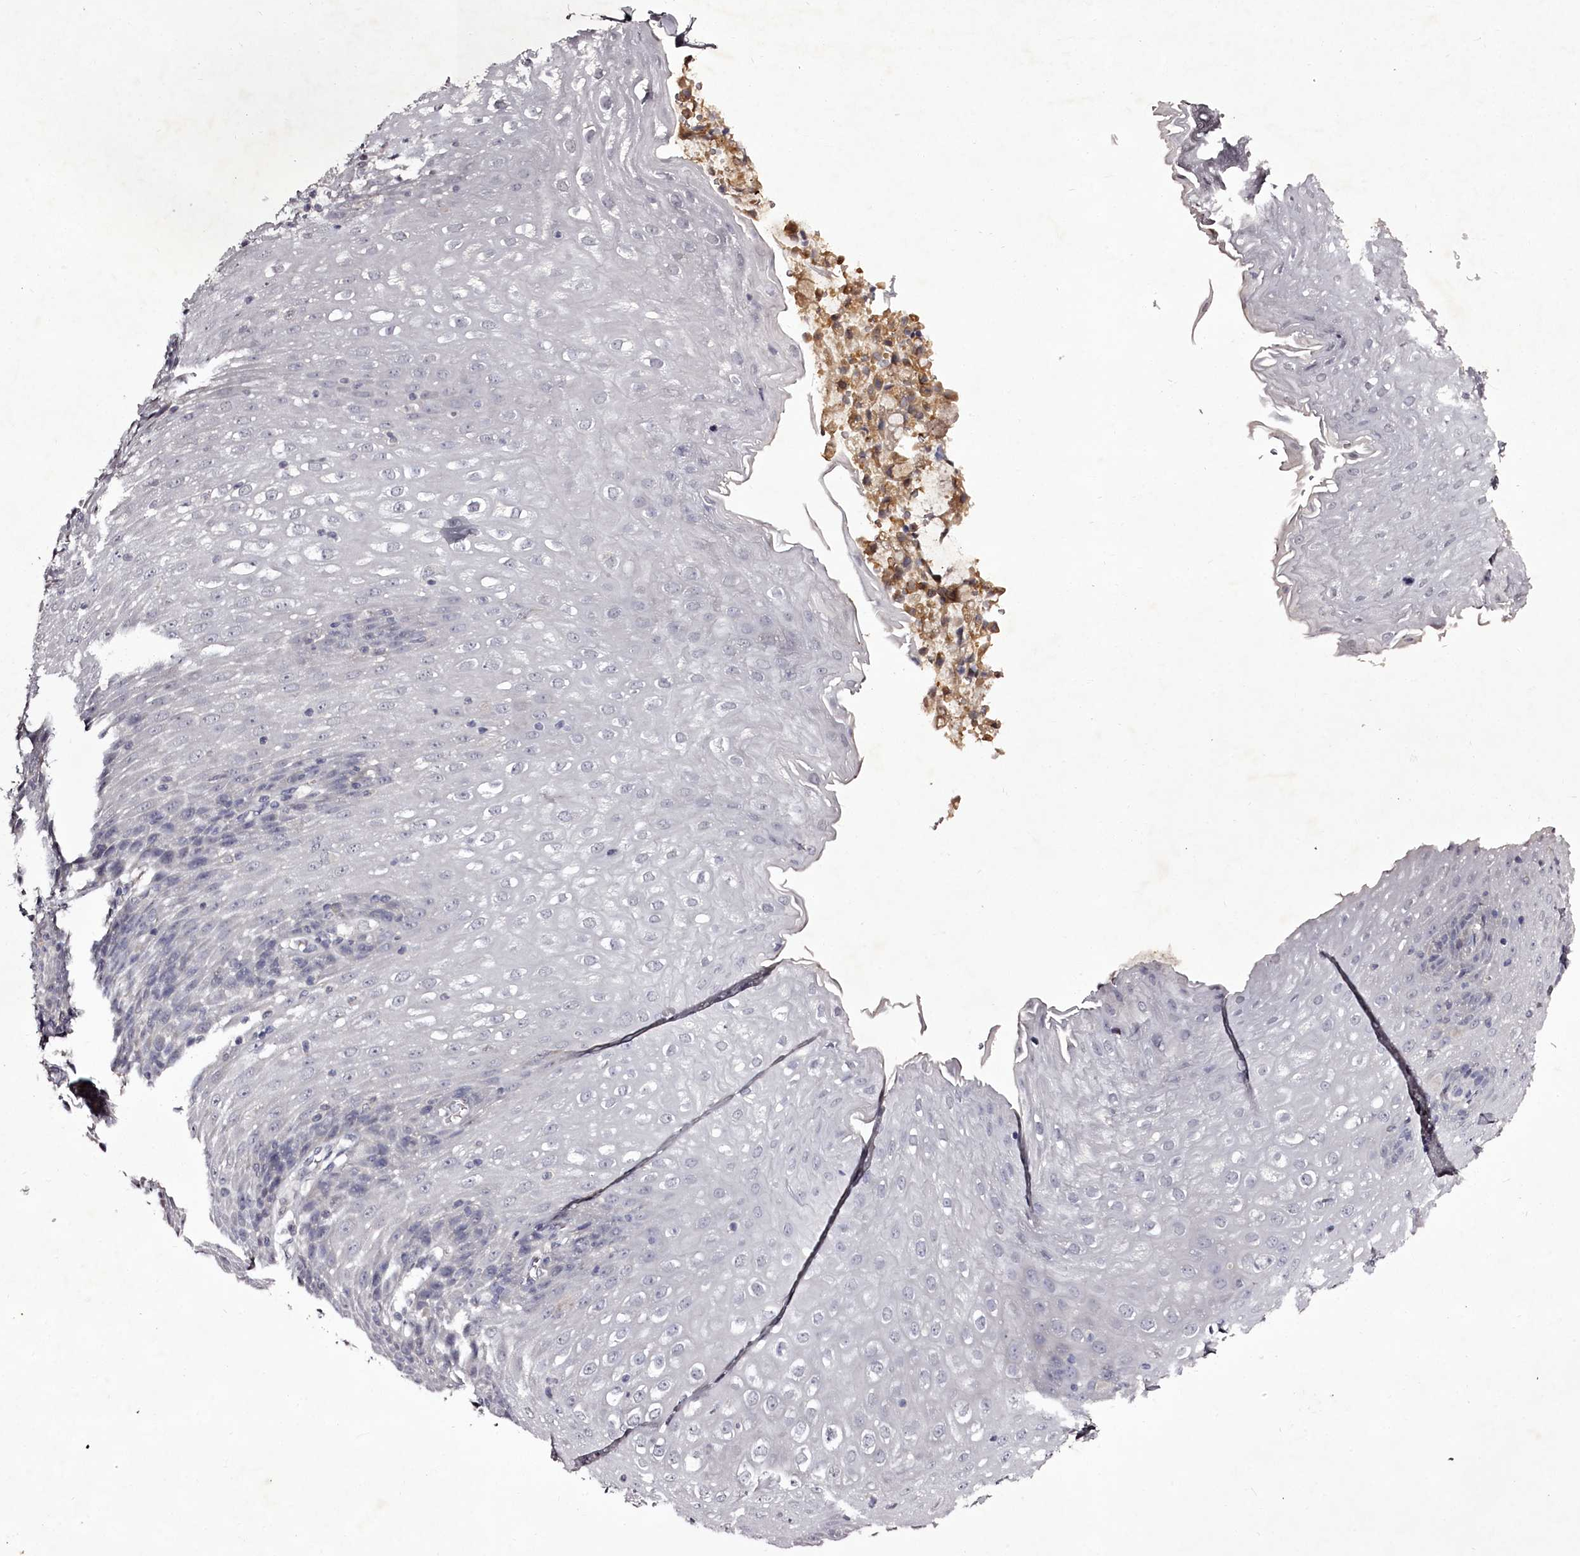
{"staining": {"intensity": "negative", "quantity": "none", "location": "none"}, "tissue": "esophagus", "cell_type": "Squamous epithelial cells", "image_type": "normal", "snomed": [{"axis": "morphology", "description": "Normal tissue, NOS"}, {"axis": "topography", "description": "Esophagus"}], "caption": "Immunohistochemistry (IHC) of unremarkable human esophagus displays no staining in squamous epithelial cells. (DAB immunohistochemistry (IHC) with hematoxylin counter stain).", "gene": "RBMXL2", "patient": {"sex": "female", "age": 61}}